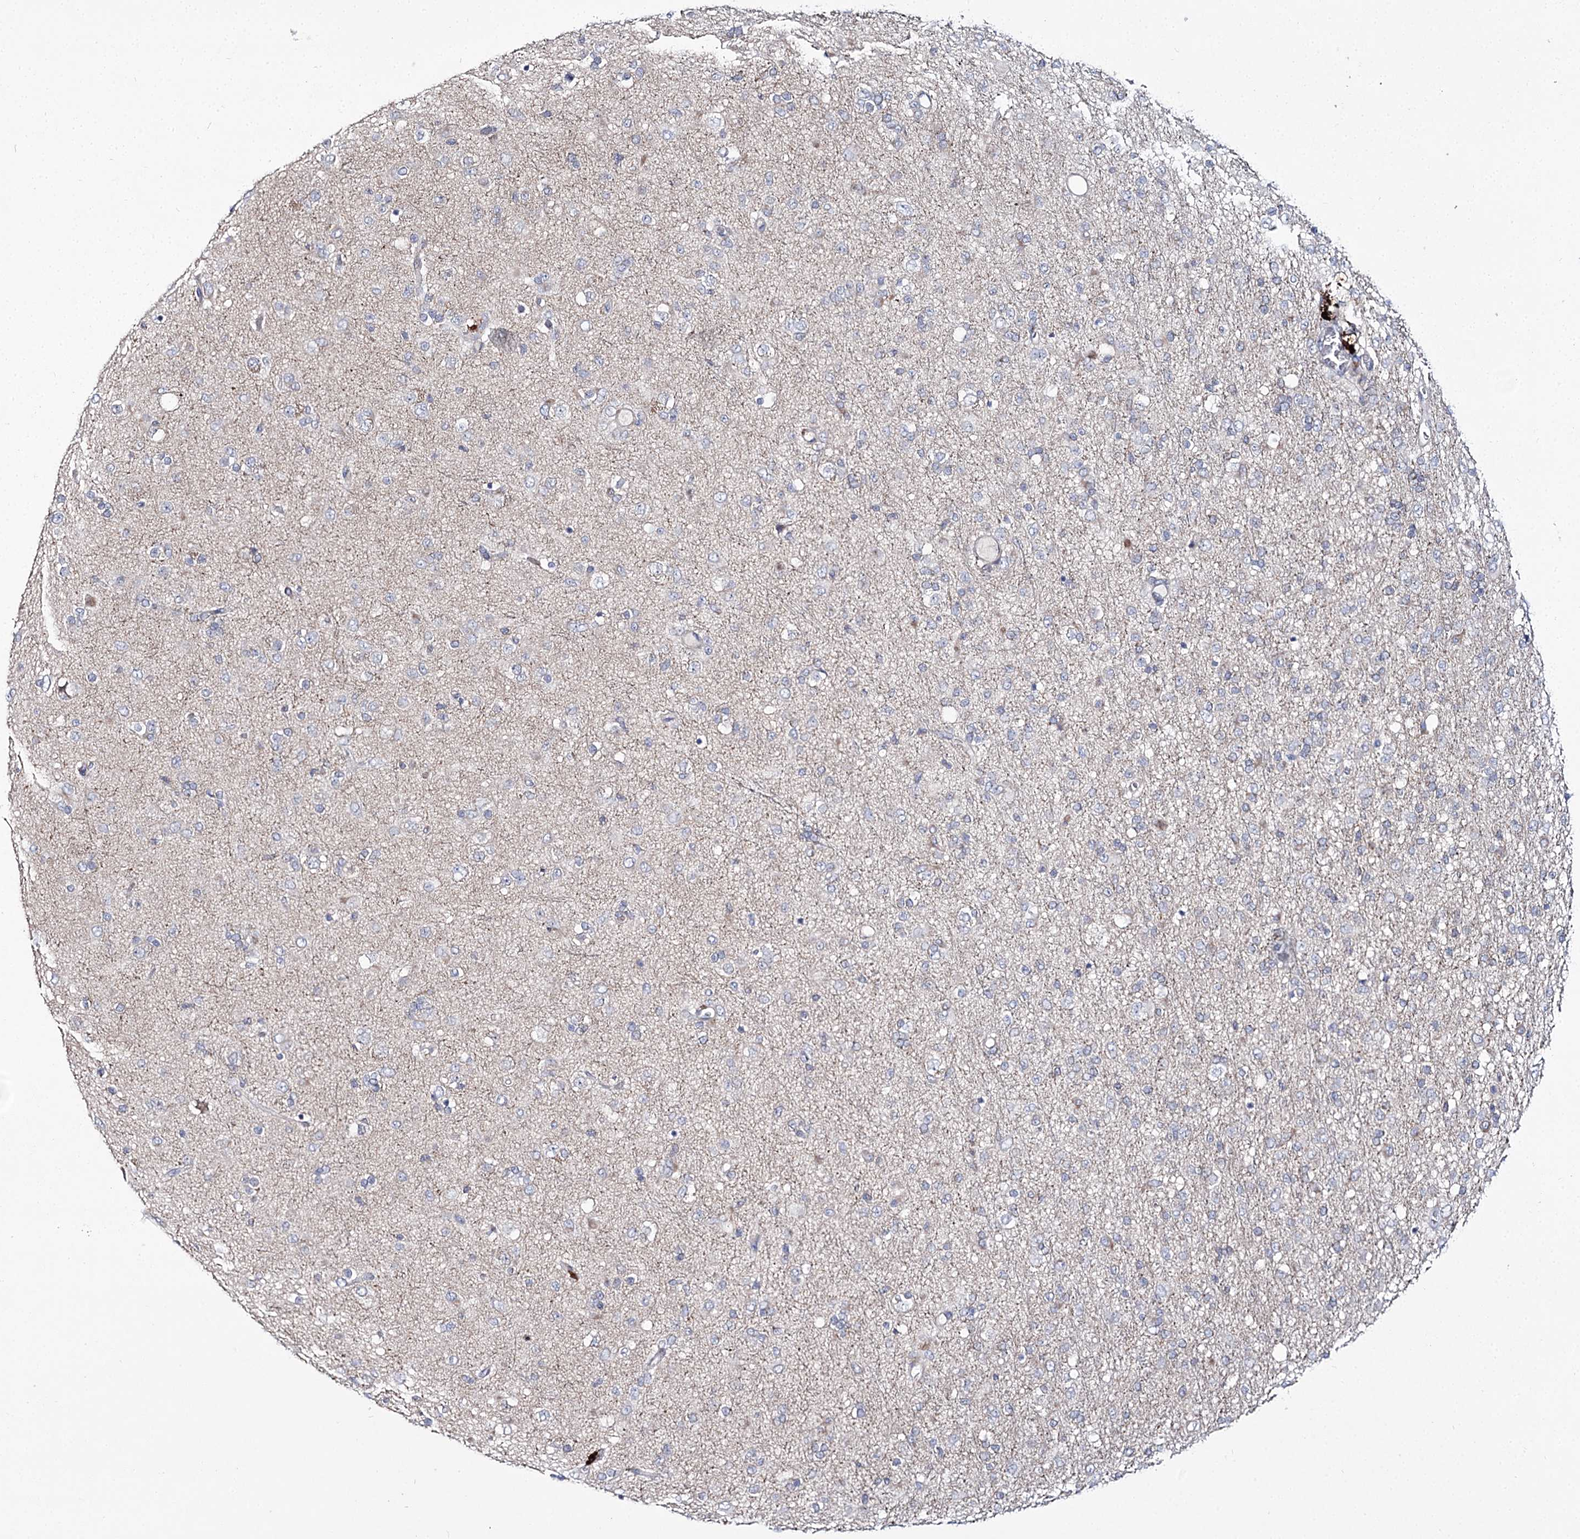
{"staining": {"intensity": "negative", "quantity": "none", "location": "none"}, "tissue": "glioma", "cell_type": "Tumor cells", "image_type": "cancer", "snomed": [{"axis": "morphology", "description": "Glioma, malignant, Low grade"}, {"axis": "topography", "description": "Brain"}], "caption": "DAB immunohistochemical staining of human glioma demonstrates no significant expression in tumor cells.", "gene": "ARHGAP32", "patient": {"sex": "male", "age": 65}}